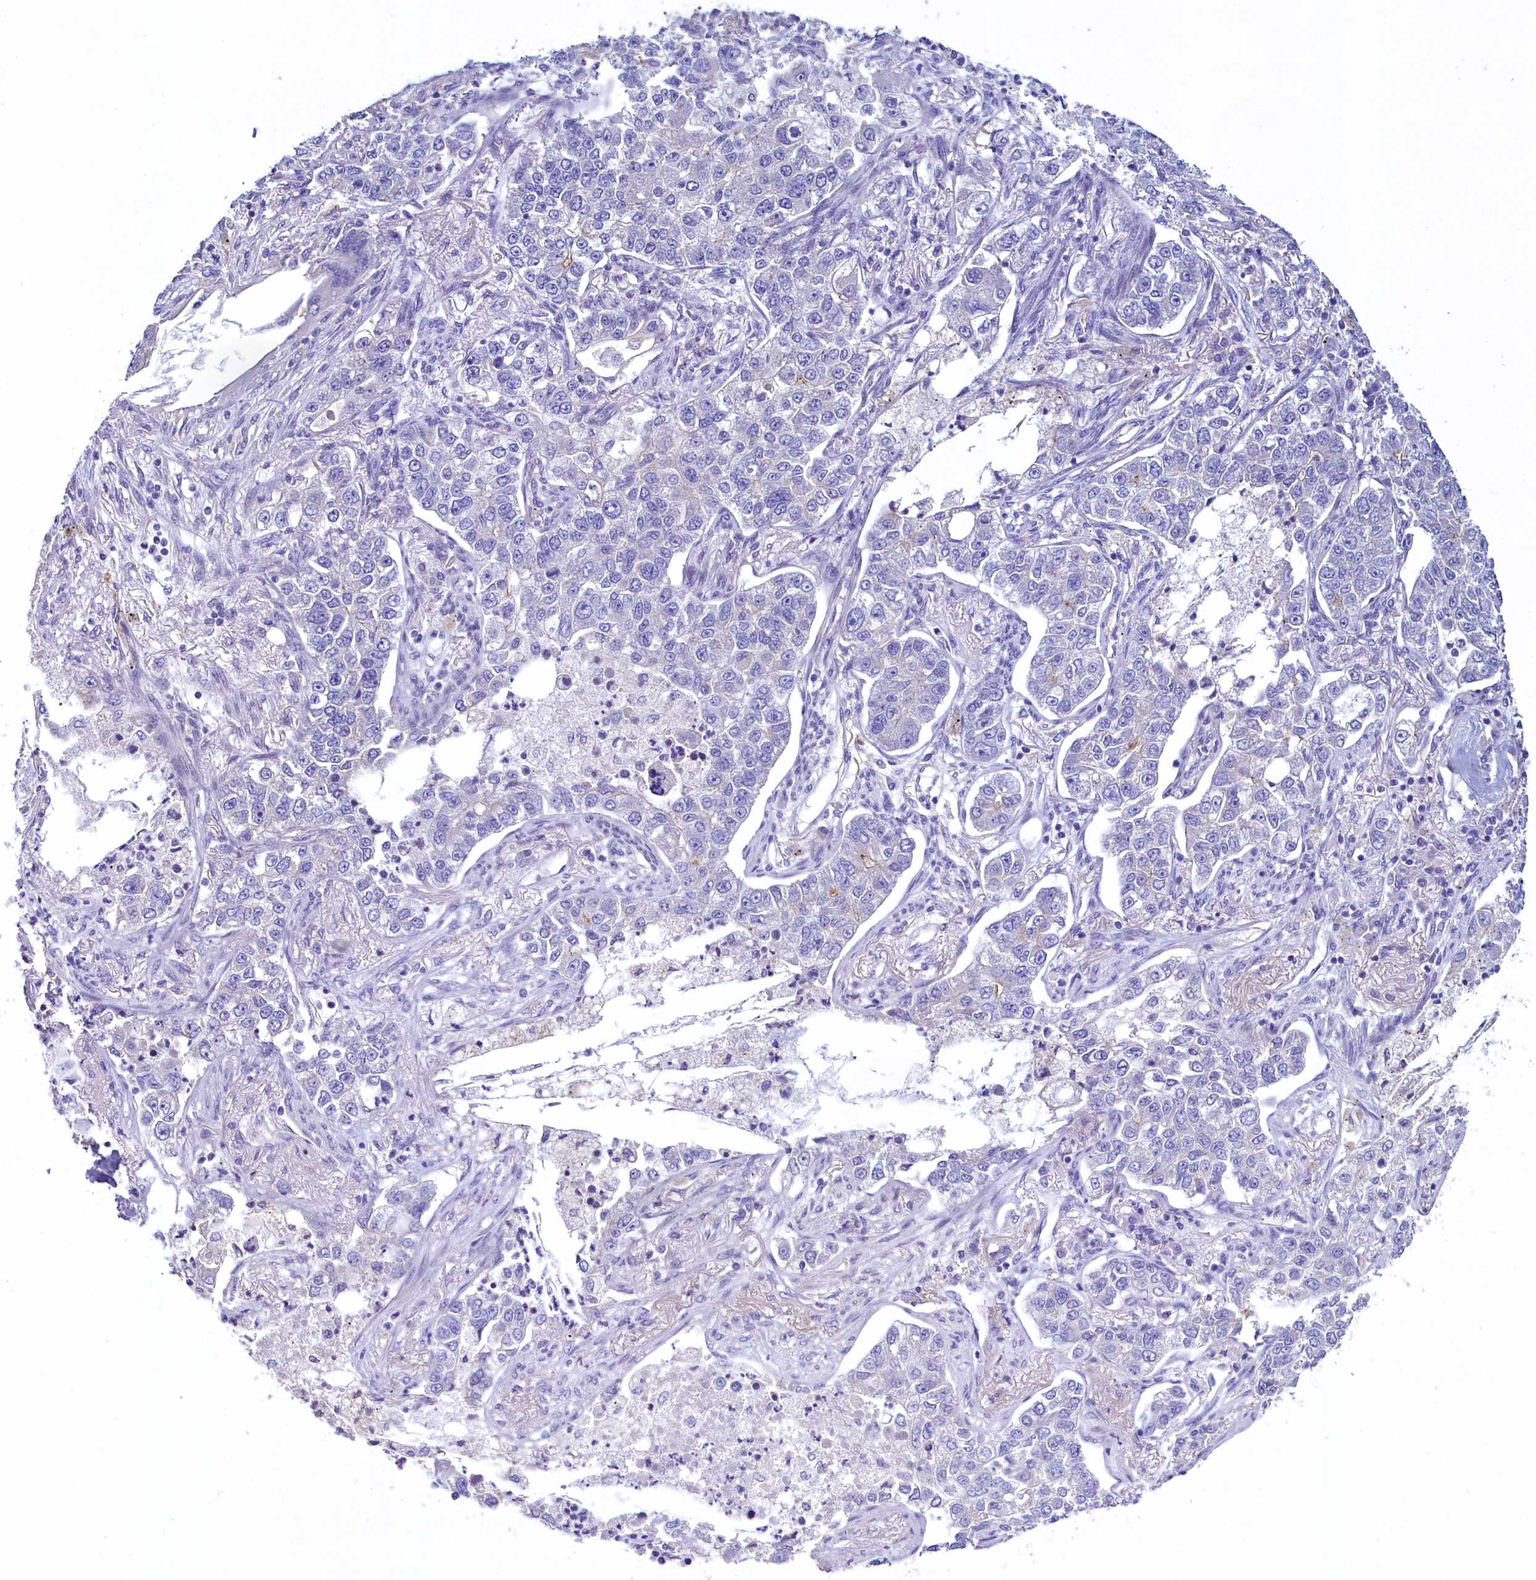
{"staining": {"intensity": "negative", "quantity": "none", "location": "none"}, "tissue": "lung cancer", "cell_type": "Tumor cells", "image_type": "cancer", "snomed": [{"axis": "morphology", "description": "Adenocarcinoma, NOS"}, {"axis": "topography", "description": "Lung"}], "caption": "Lung adenocarcinoma was stained to show a protein in brown. There is no significant staining in tumor cells. (Immunohistochemistry, brightfield microscopy, high magnification).", "gene": "KRBOX5", "patient": {"sex": "male", "age": 49}}